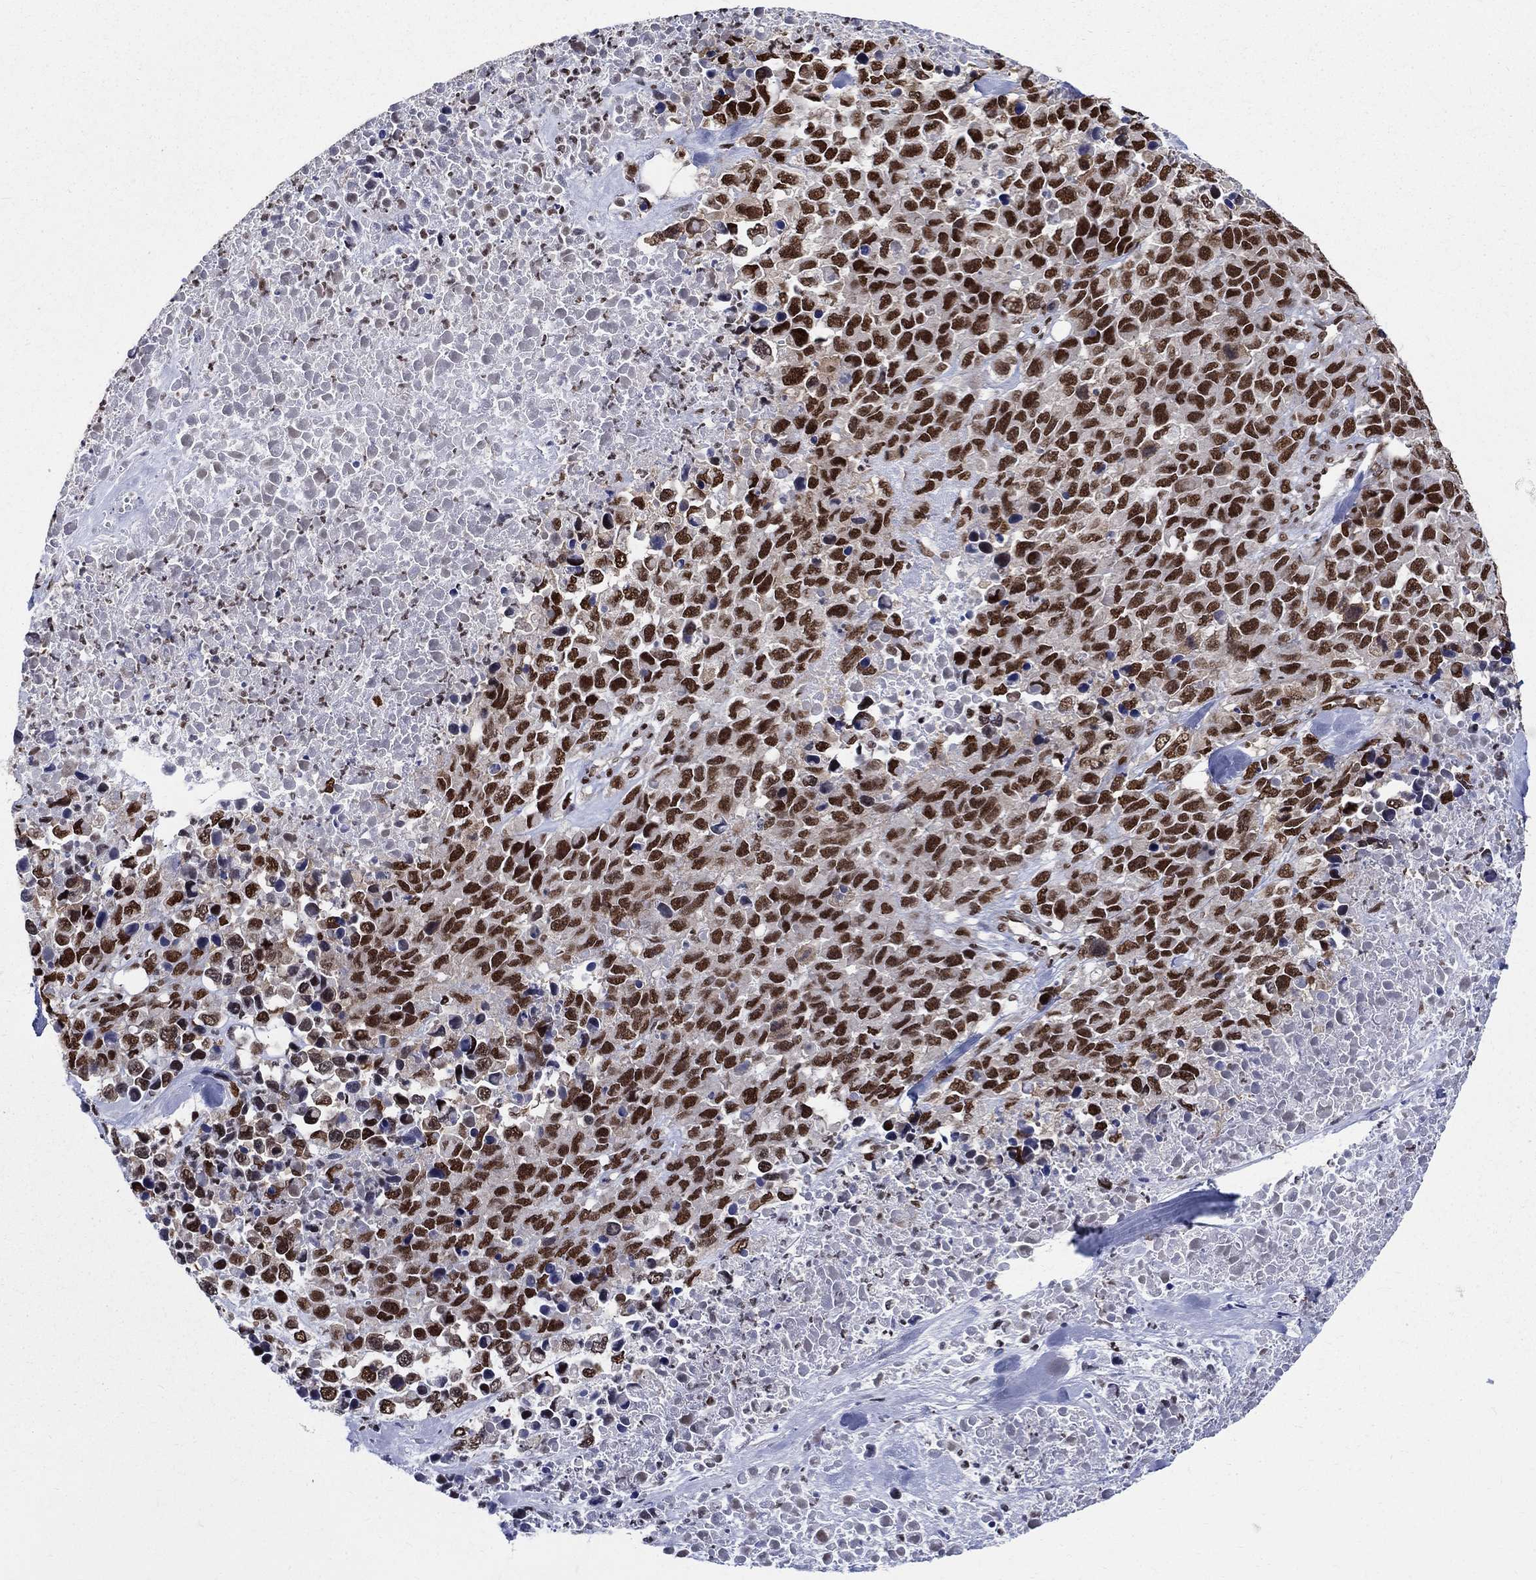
{"staining": {"intensity": "strong", "quantity": ">75%", "location": "nuclear"}, "tissue": "melanoma", "cell_type": "Tumor cells", "image_type": "cancer", "snomed": [{"axis": "morphology", "description": "Malignant melanoma, Metastatic site"}, {"axis": "topography", "description": "Skin"}], "caption": "Malignant melanoma (metastatic site) tissue exhibits strong nuclear positivity in about >75% of tumor cells", "gene": "FBXO16", "patient": {"sex": "male", "age": 84}}